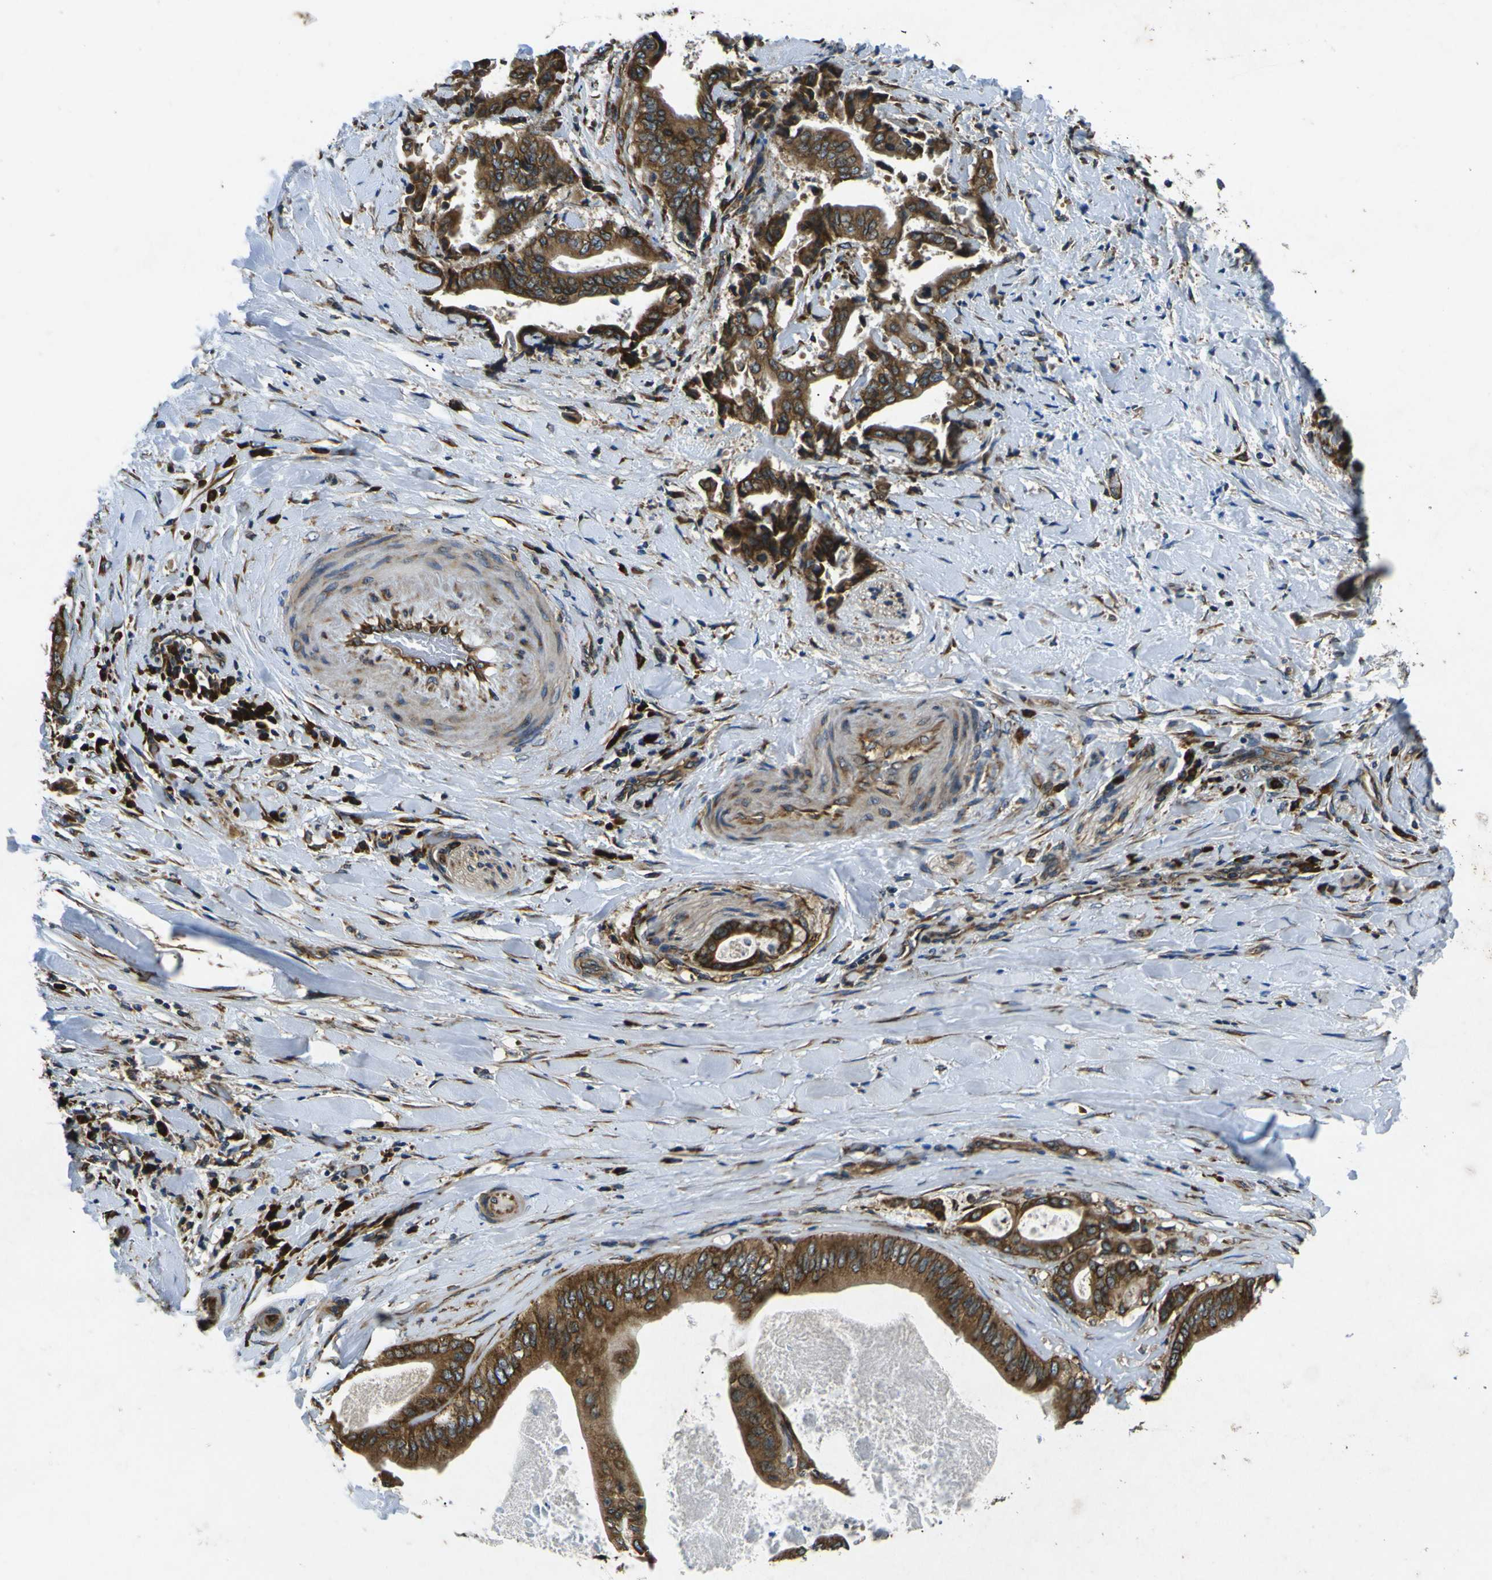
{"staining": {"intensity": "strong", "quantity": ">75%", "location": "cytoplasmic/membranous"}, "tissue": "liver cancer", "cell_type": "Tumor cells", "image_type": "cancer", "snomed": [{"axis": "morphology", "description": "Cholangiocarcinoma"}, {"axis": "topography", "description": "Liver"}], "caption": "Immunohistochemical staining of human cholangiocarcinoma (liver) demonstrates strong cytoplasmic/membranous protein positivity in about >75% of tumor cells. The protein of interest is shown in brown color, while the nuclei are stained blue.", "gene": "RPSA", "patient": {"sex": "male", "age": 58}}